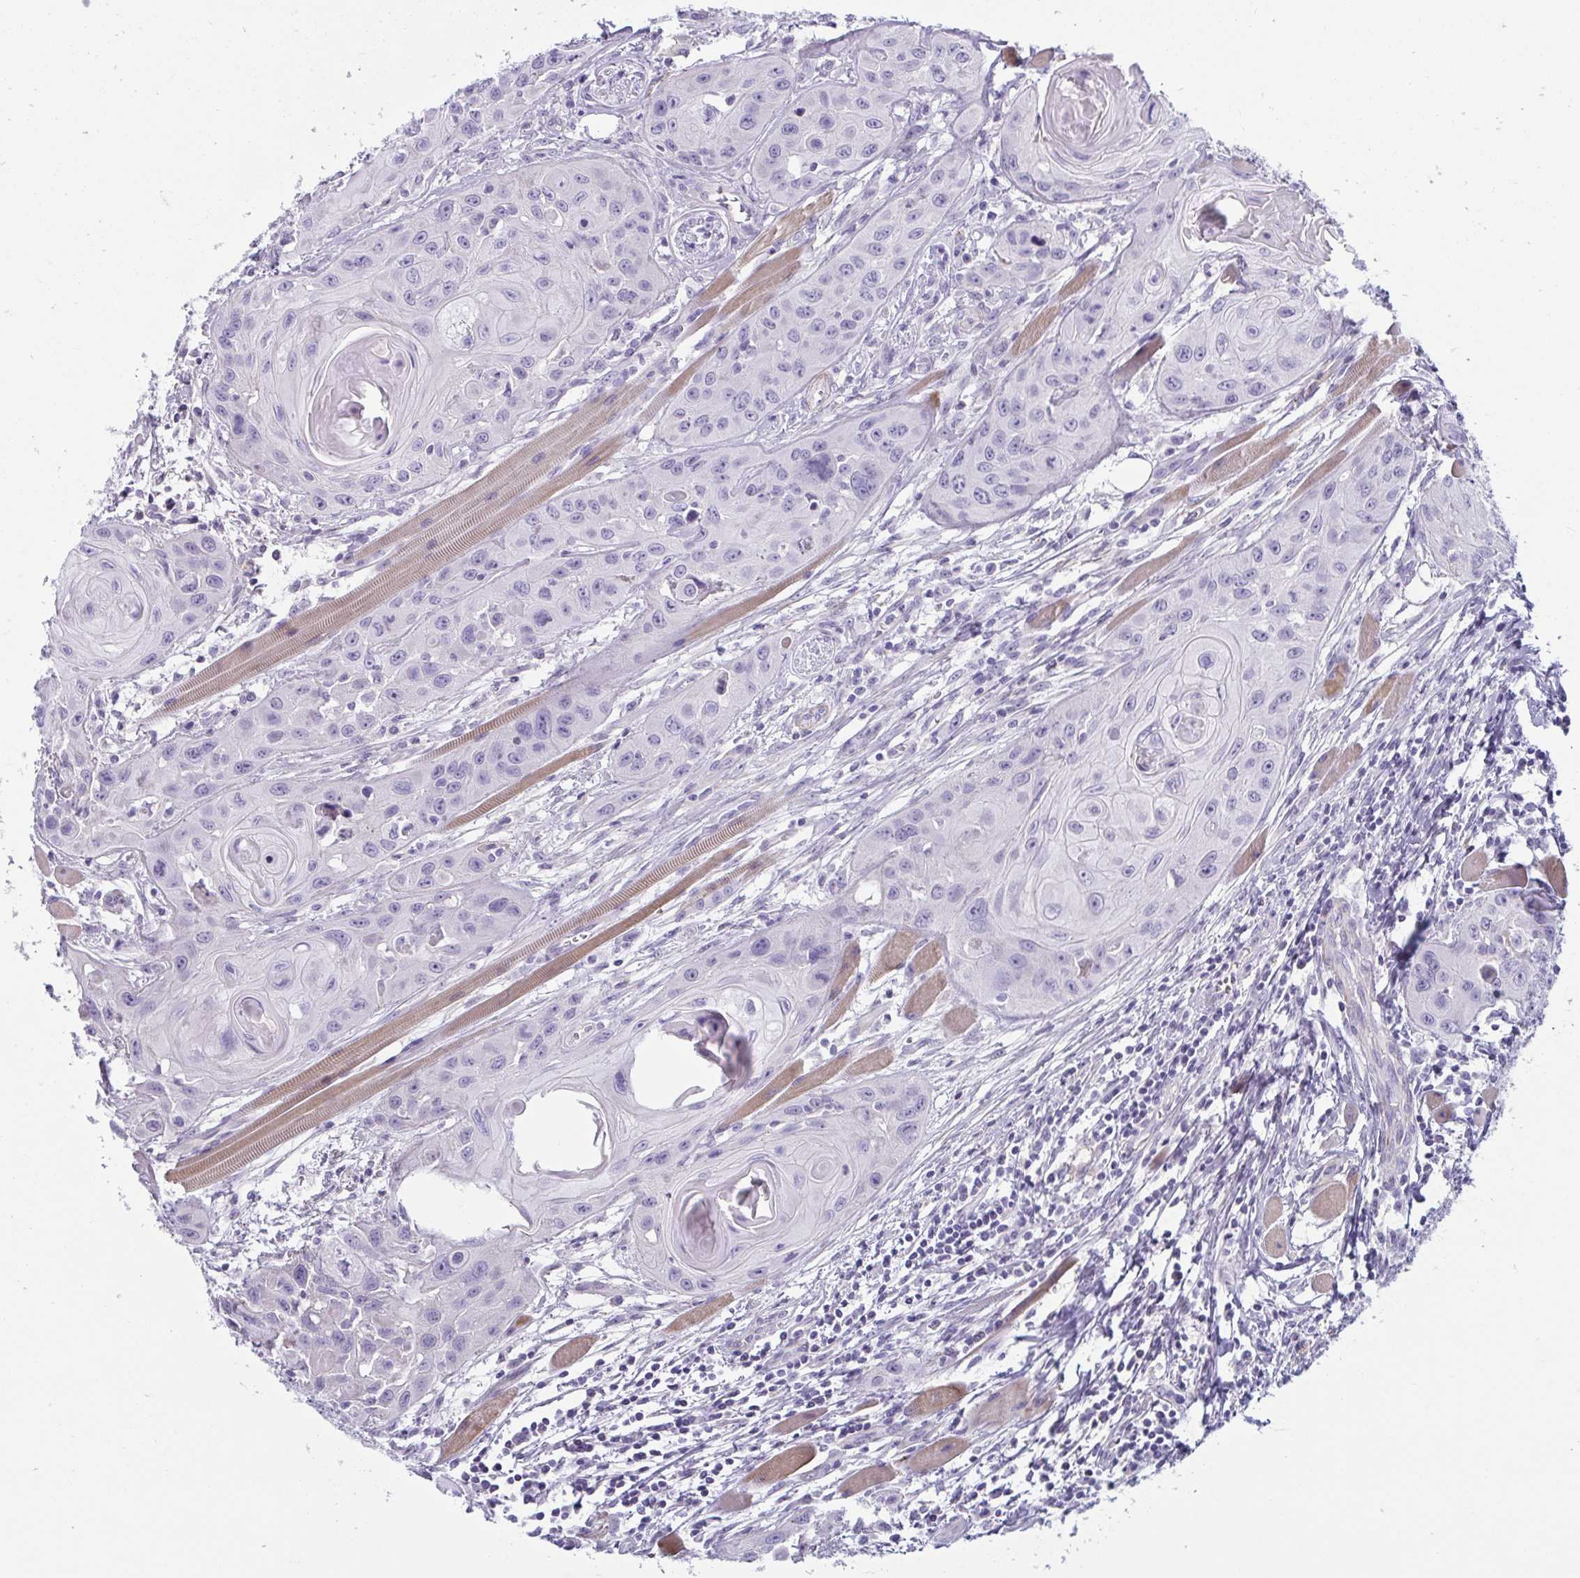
{"staining": {"intensity": "negative", "quantity": "none", "location": "none"}, "tissue": "head and neck cancer", "cell_type": "Tumor cells", "image_type": "cancer", "snomed": [{"axis": "morphology", "description": "Squamous cell carcinoma, NOS"}, {"axis": "topography", "description": "Oral tissue"}, {"axis": "topography", "description": "Head-Neck"}], "caption": "A micrograph of human head and neck cancer is negative for staining in tumor cells.", "gene": "OR5P3", "patient": {"sex": "male", "age": 58}}